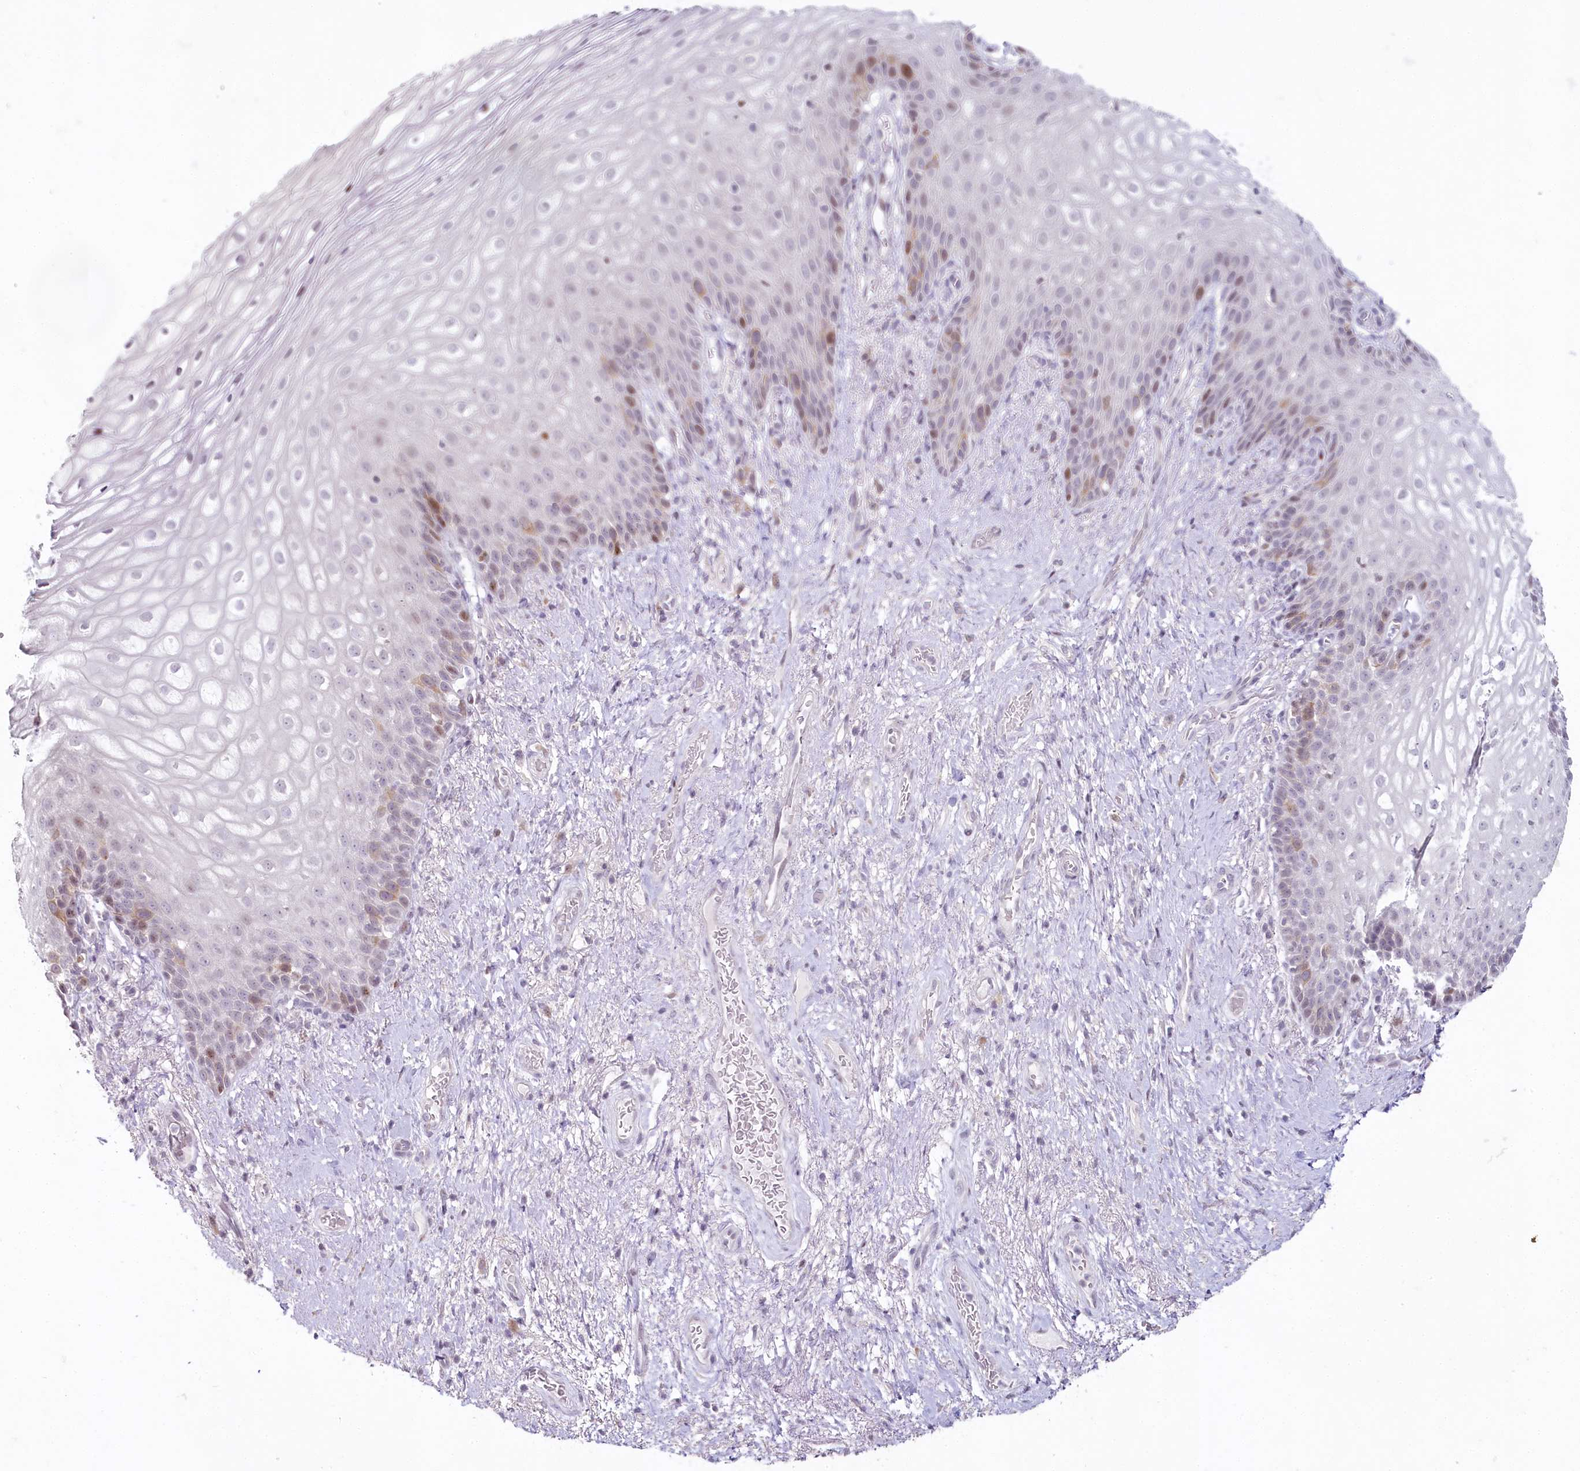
{"staining": {"intensity": "moderate", "quantity": "<25%", "location": "nuclear"}, "tissue": "vagina", "cell_type": "Squamous epithelial cells", "image_type": "normal", "snomed": [{"axis": "morphology", "description": "Normal tissue, NOS"}, {"axis": "topography", "description": "Vagina"}], "caption": "Immunohistochemical staining of benign vagina reveals low levels of moderate nuclear staining in approximately <25% of squamous epithelial cells. (DAB = brown stain, brightfield microscopy at high magnification).", "gene": "HPD", "patient": {"sex": "female", "age": 60}}